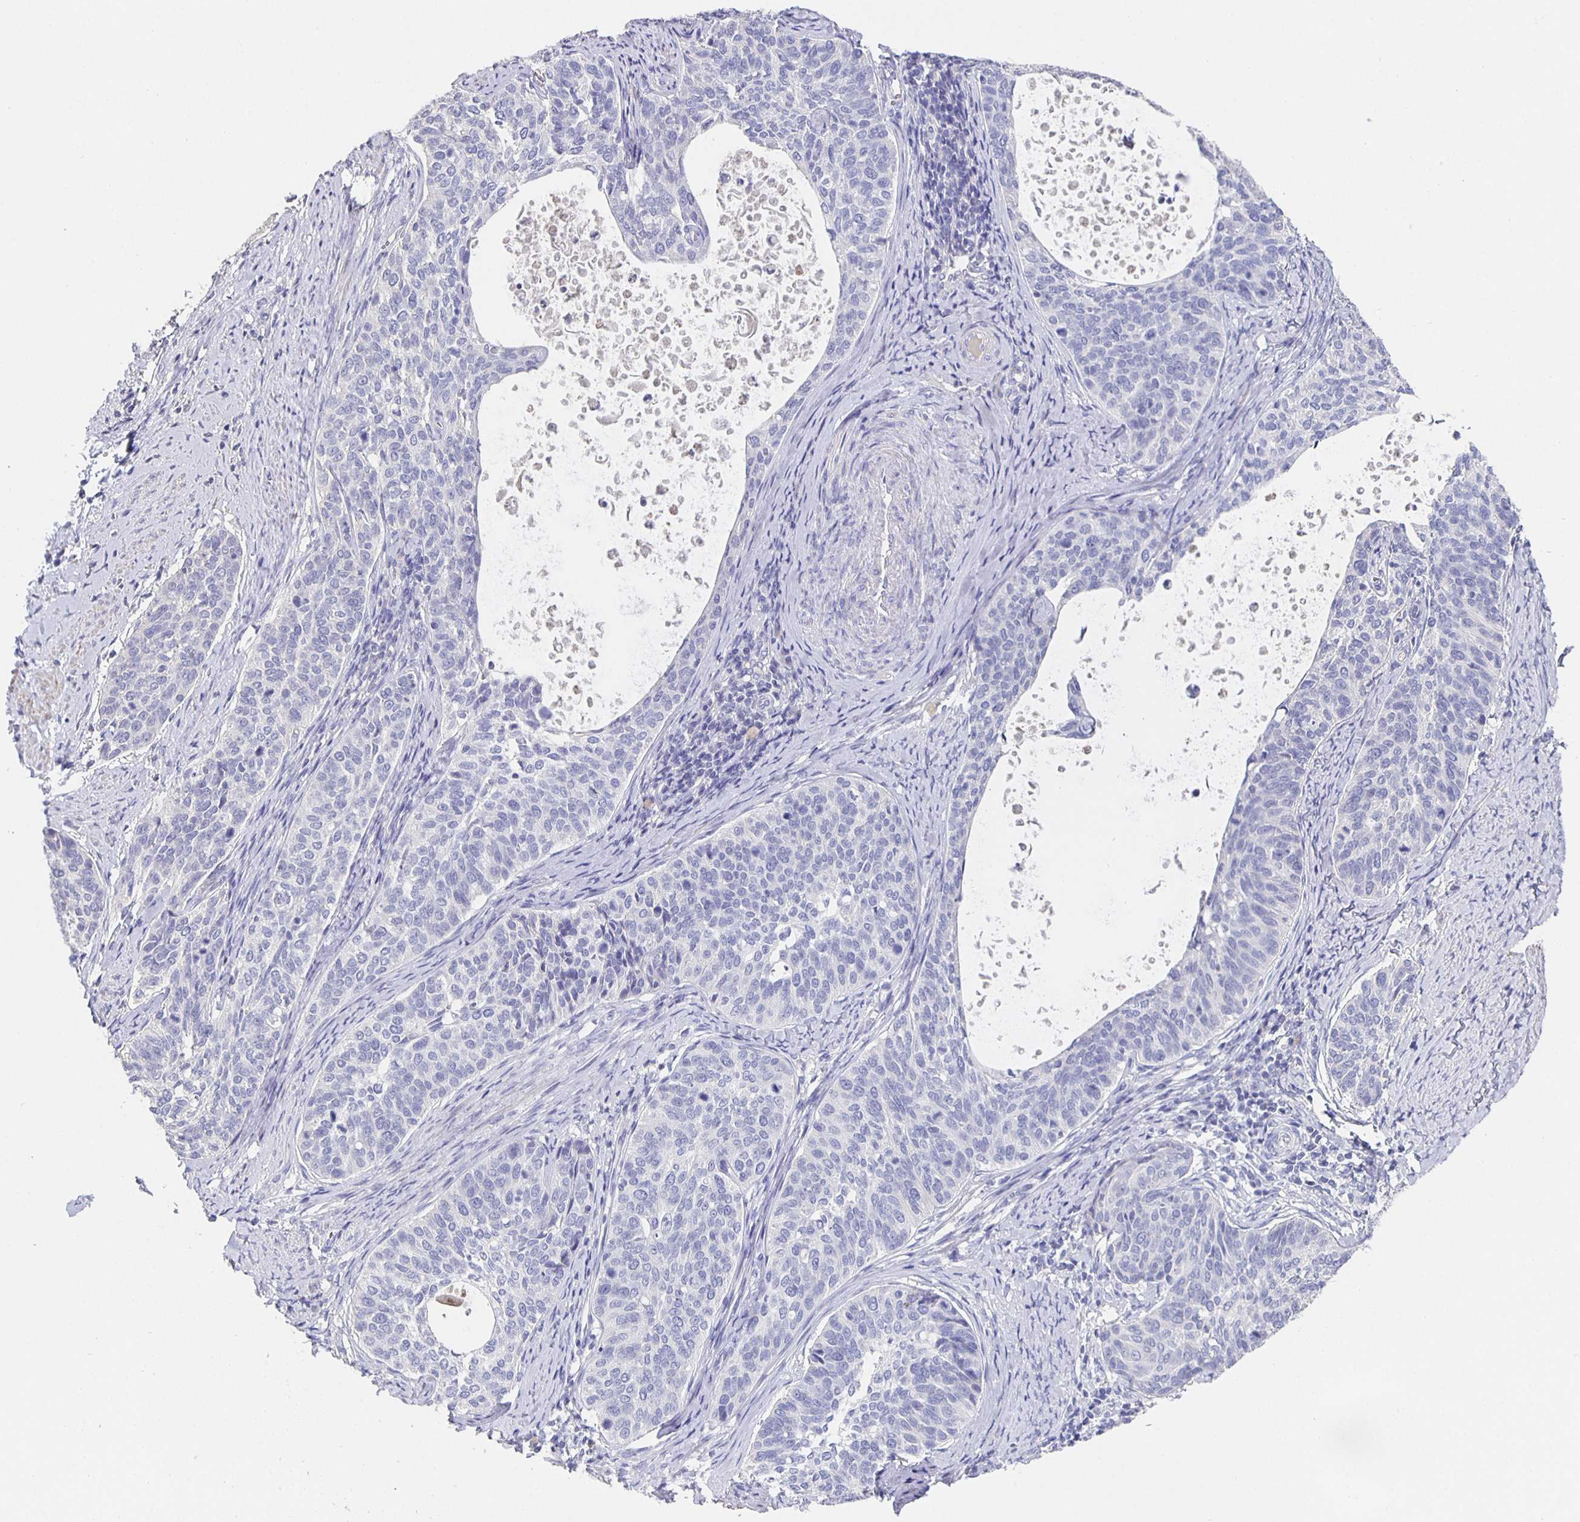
{"staining": {"intensity": "negative", "quantity": "none", "location": "none"}, "tissue": "cervical cancer", "cell_type": "Tumor cells", "image_type": "cancer", "snomed": [{"axis": "morphology", "description": "Squamous cell carcinoma, NOS"}, {"axis": "topography", "description": "Cervix"}], "caption": "Tumor cells are negative for brown protein staining in cervical squamous cell carcinoma. Brightfield microscopy of immunohistochemistry (IHC) stained with DAB (brown) and hematoxylin (blue), captured at high magnification.", "gene": "CFAP74", "patient": {"sex": "female", "age": 69}}